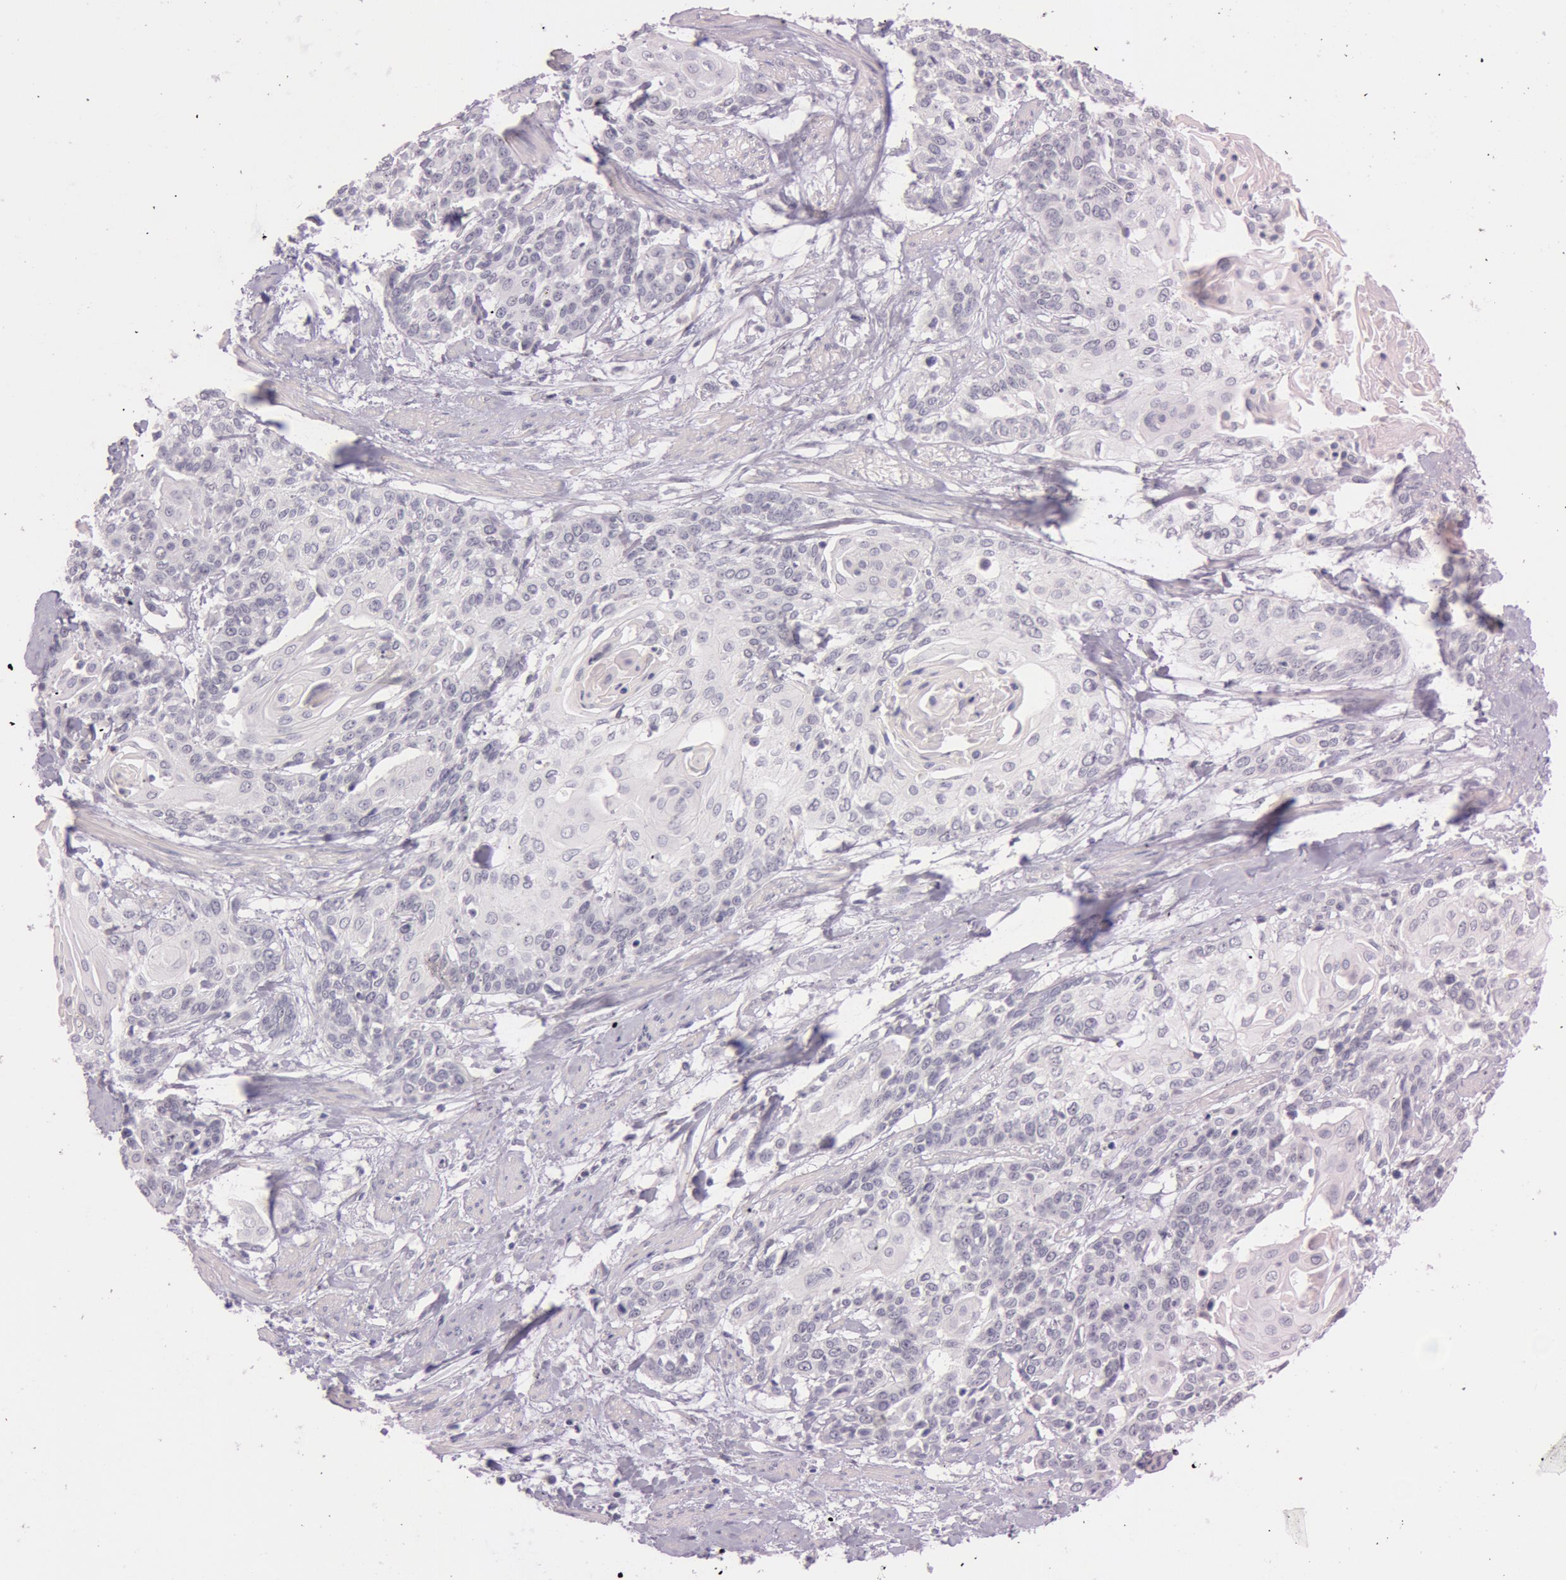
{"staining": {"intensity": "negative", "quantity": "none", "location": "none"}, "tissue": "cervical cancer", "cell_type": "Tumor cells", "image_type": "cancer", "snomed": [{"axis": "morphology", "description": "Squamous cell carcinoma, NOS"}, {"axis": "topography", "description": "Cervix"}], "caption": "There is no significant staining in tumor cells of cervical cancer.", "gene": "FBL", "patient": {"sex": "female", "age": 57}}